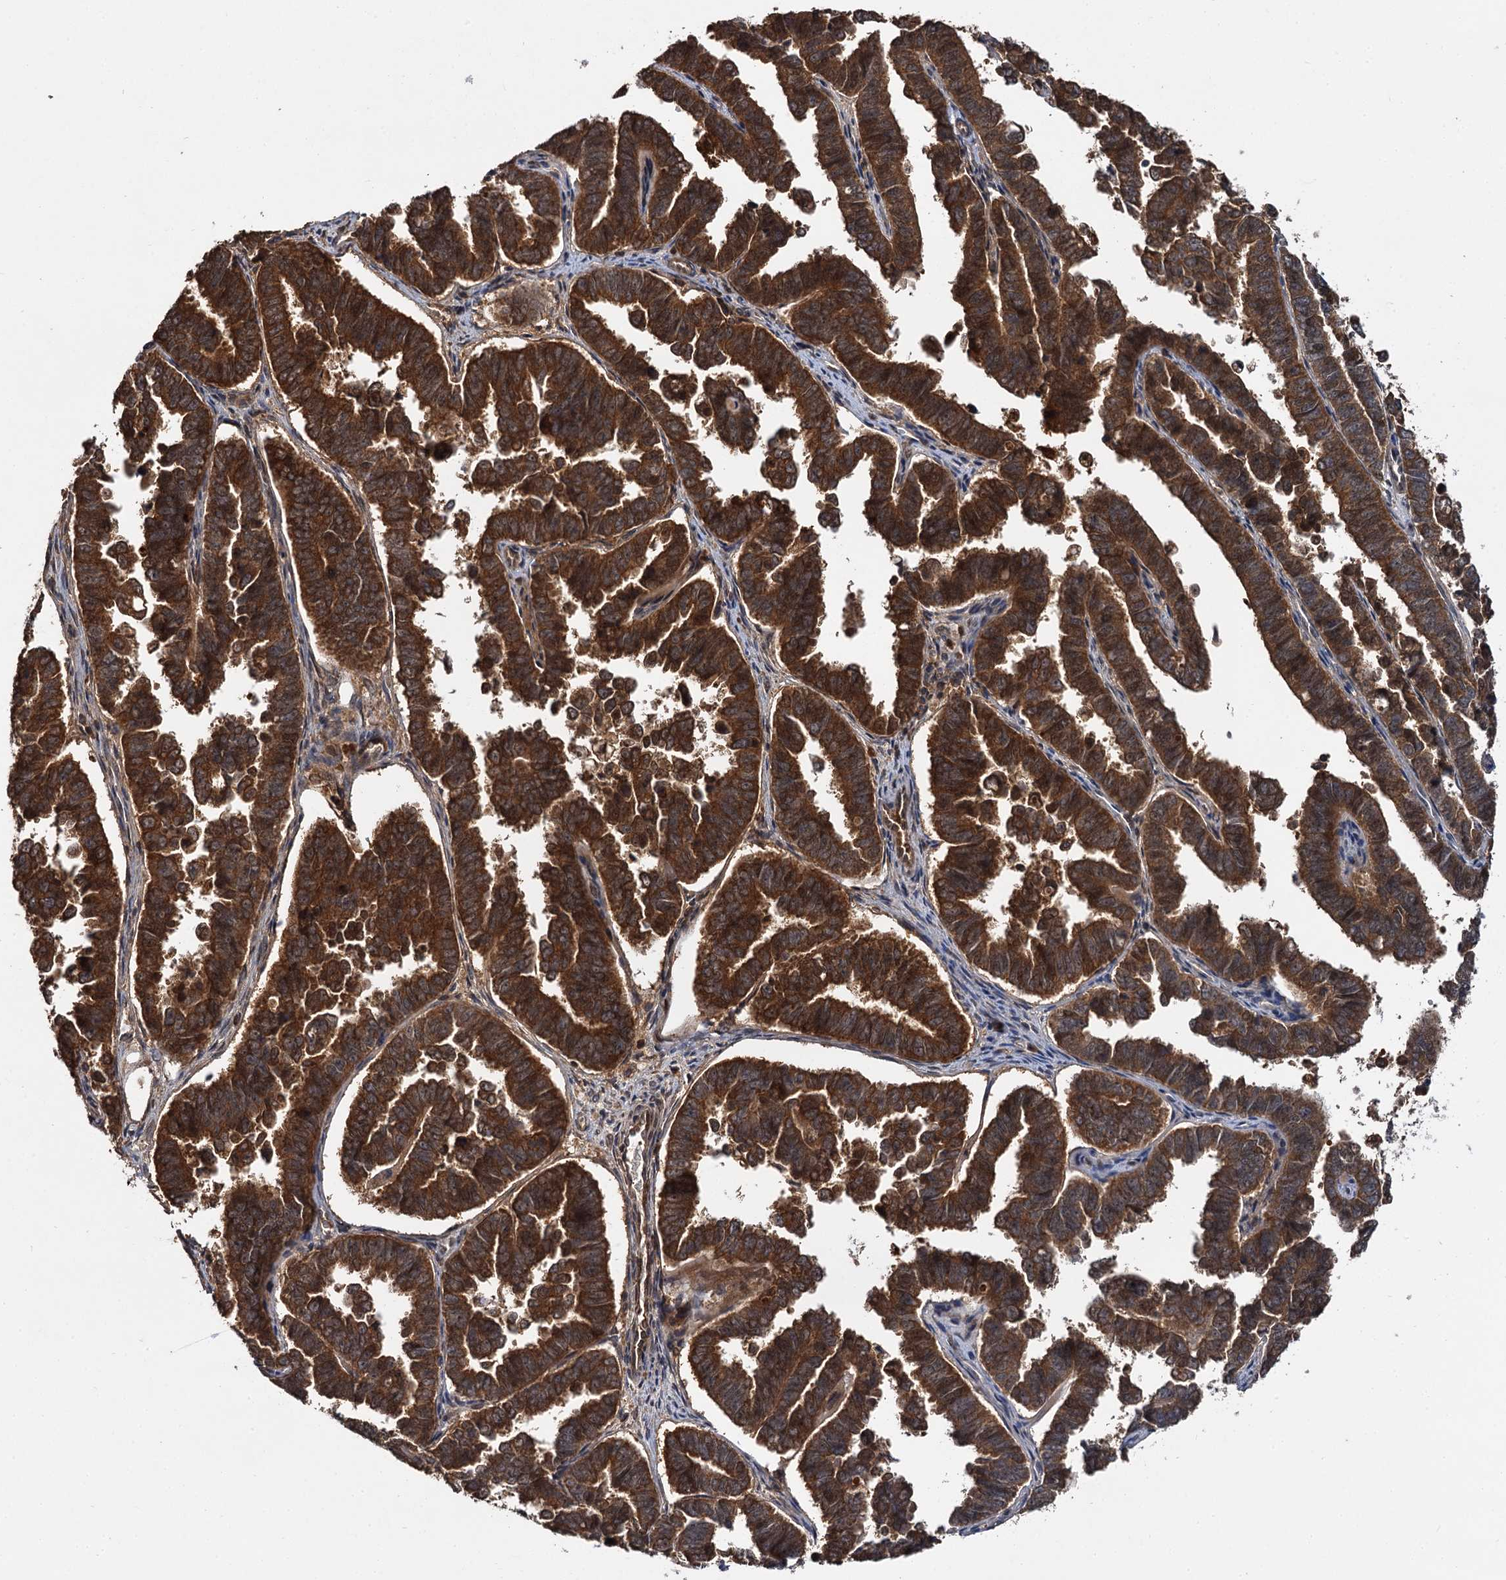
{"staining": {"intensity": "strong", "quantity": ">75%", "location": "cytoplasmic/membranous"}, "tissue": "endometrial cancer", "cell_type": "Tumor cells", "image_type": "cancer", "snomed": [{"axis": "morphology", "description": "Adenocarcinoma, NOS"}, {"axis": "topography", "description": "Endometrium"}], "caption": "Brown immunohistochemical staining in human endometrial cancer (adenocarcinoma) shows strong cytoplasmic/membranous staining in approximately >75% of tumor cells. The protein of interest is shown in brown color, while the nuclei are stained blue.", "gene": "MBD6", "patient": {"sex": "female", "age": 75}}